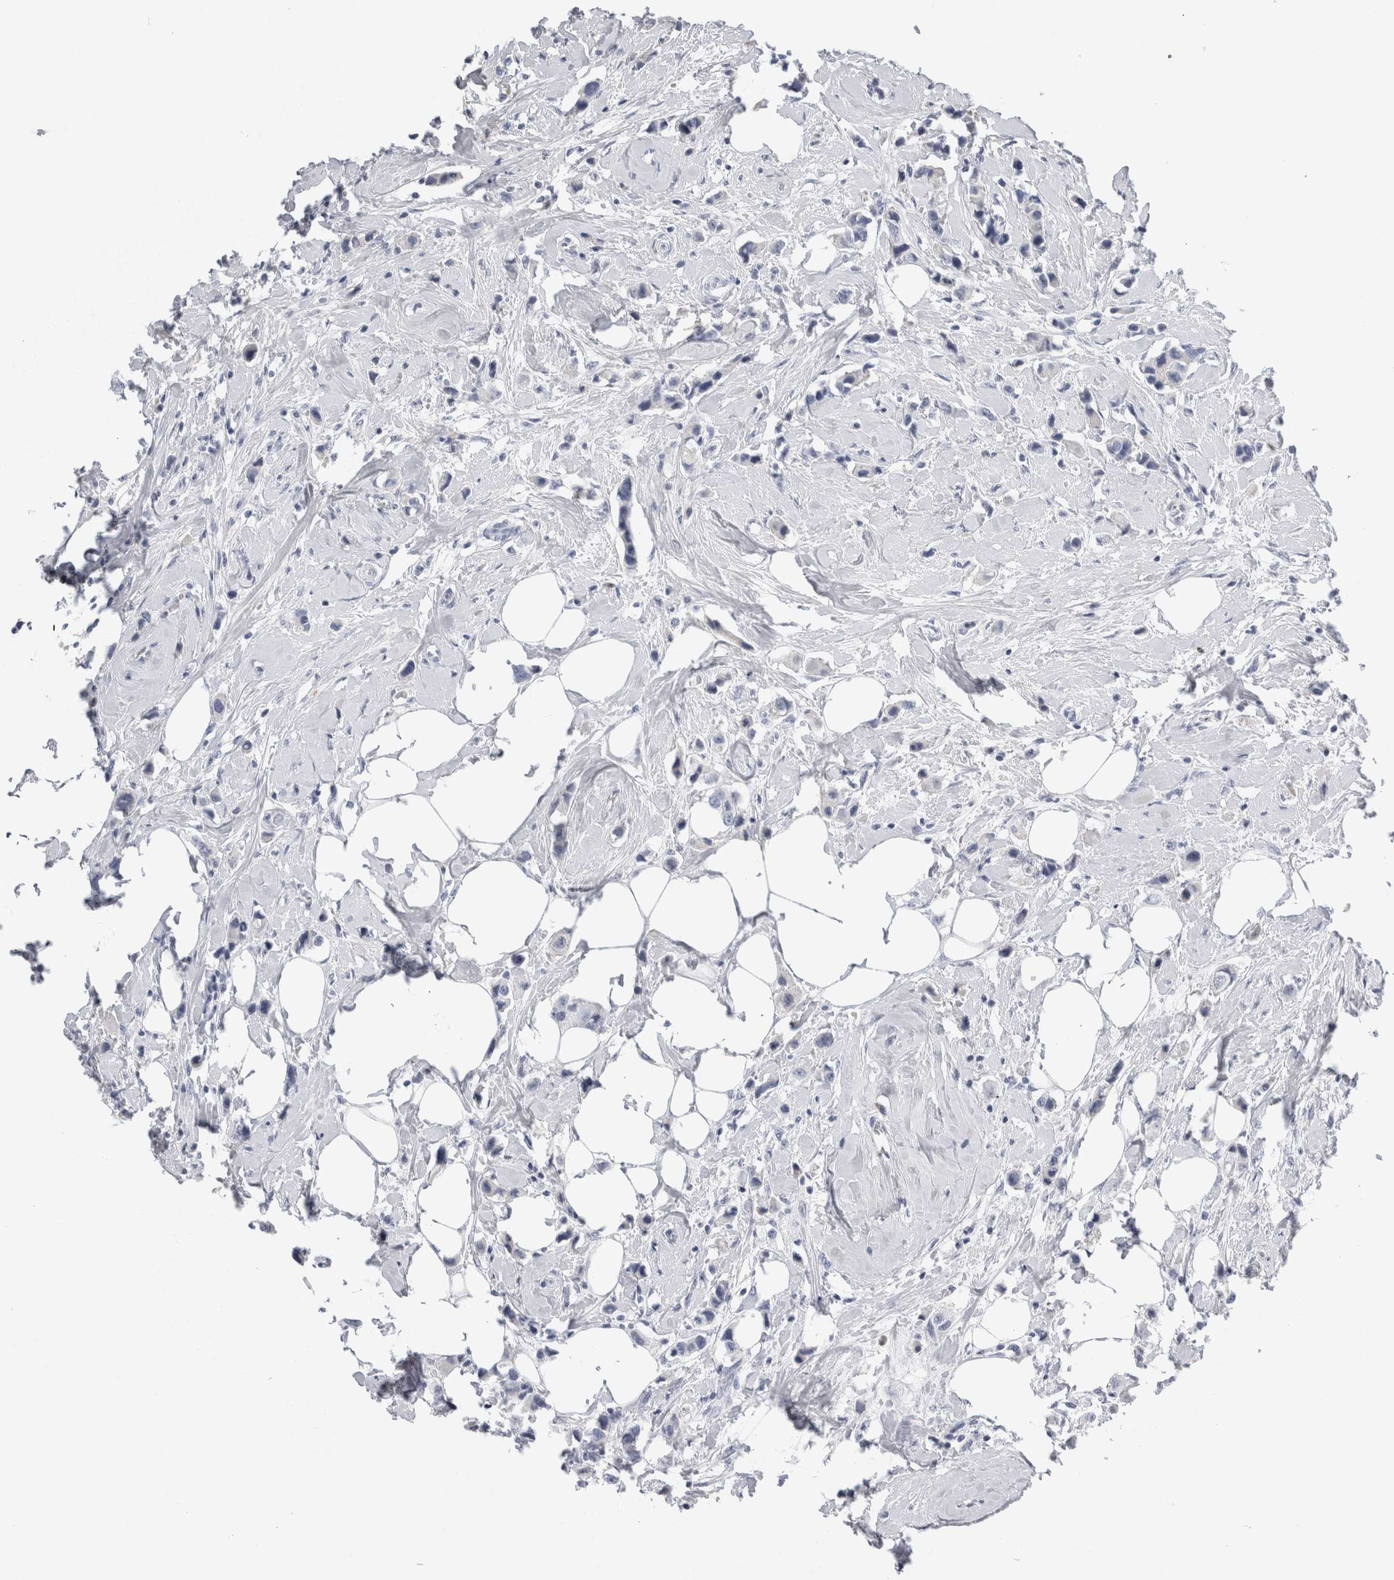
{"staining": {"intensity": "negative", "quantity": "none", "location": "none"}, "tissue": "breast cancer", "cell_type": "Tumor cells", "image_type": "cancer", "snomed": [{"axis": "morphology", "description": "Normal tissue, NOS"}, {"axis": "morphology", "description": "Duct carcinoma"}, {"axis": "topography", "description": "Breast"}], "caption": "Immunohistochemistry (IHC) image of intraductal carcinoma (breast) stained for a protein (brown), which reveals no positivity in tumor cells.", "gene": "S100A12", "patient": {"sex": "female", "age": 50}}